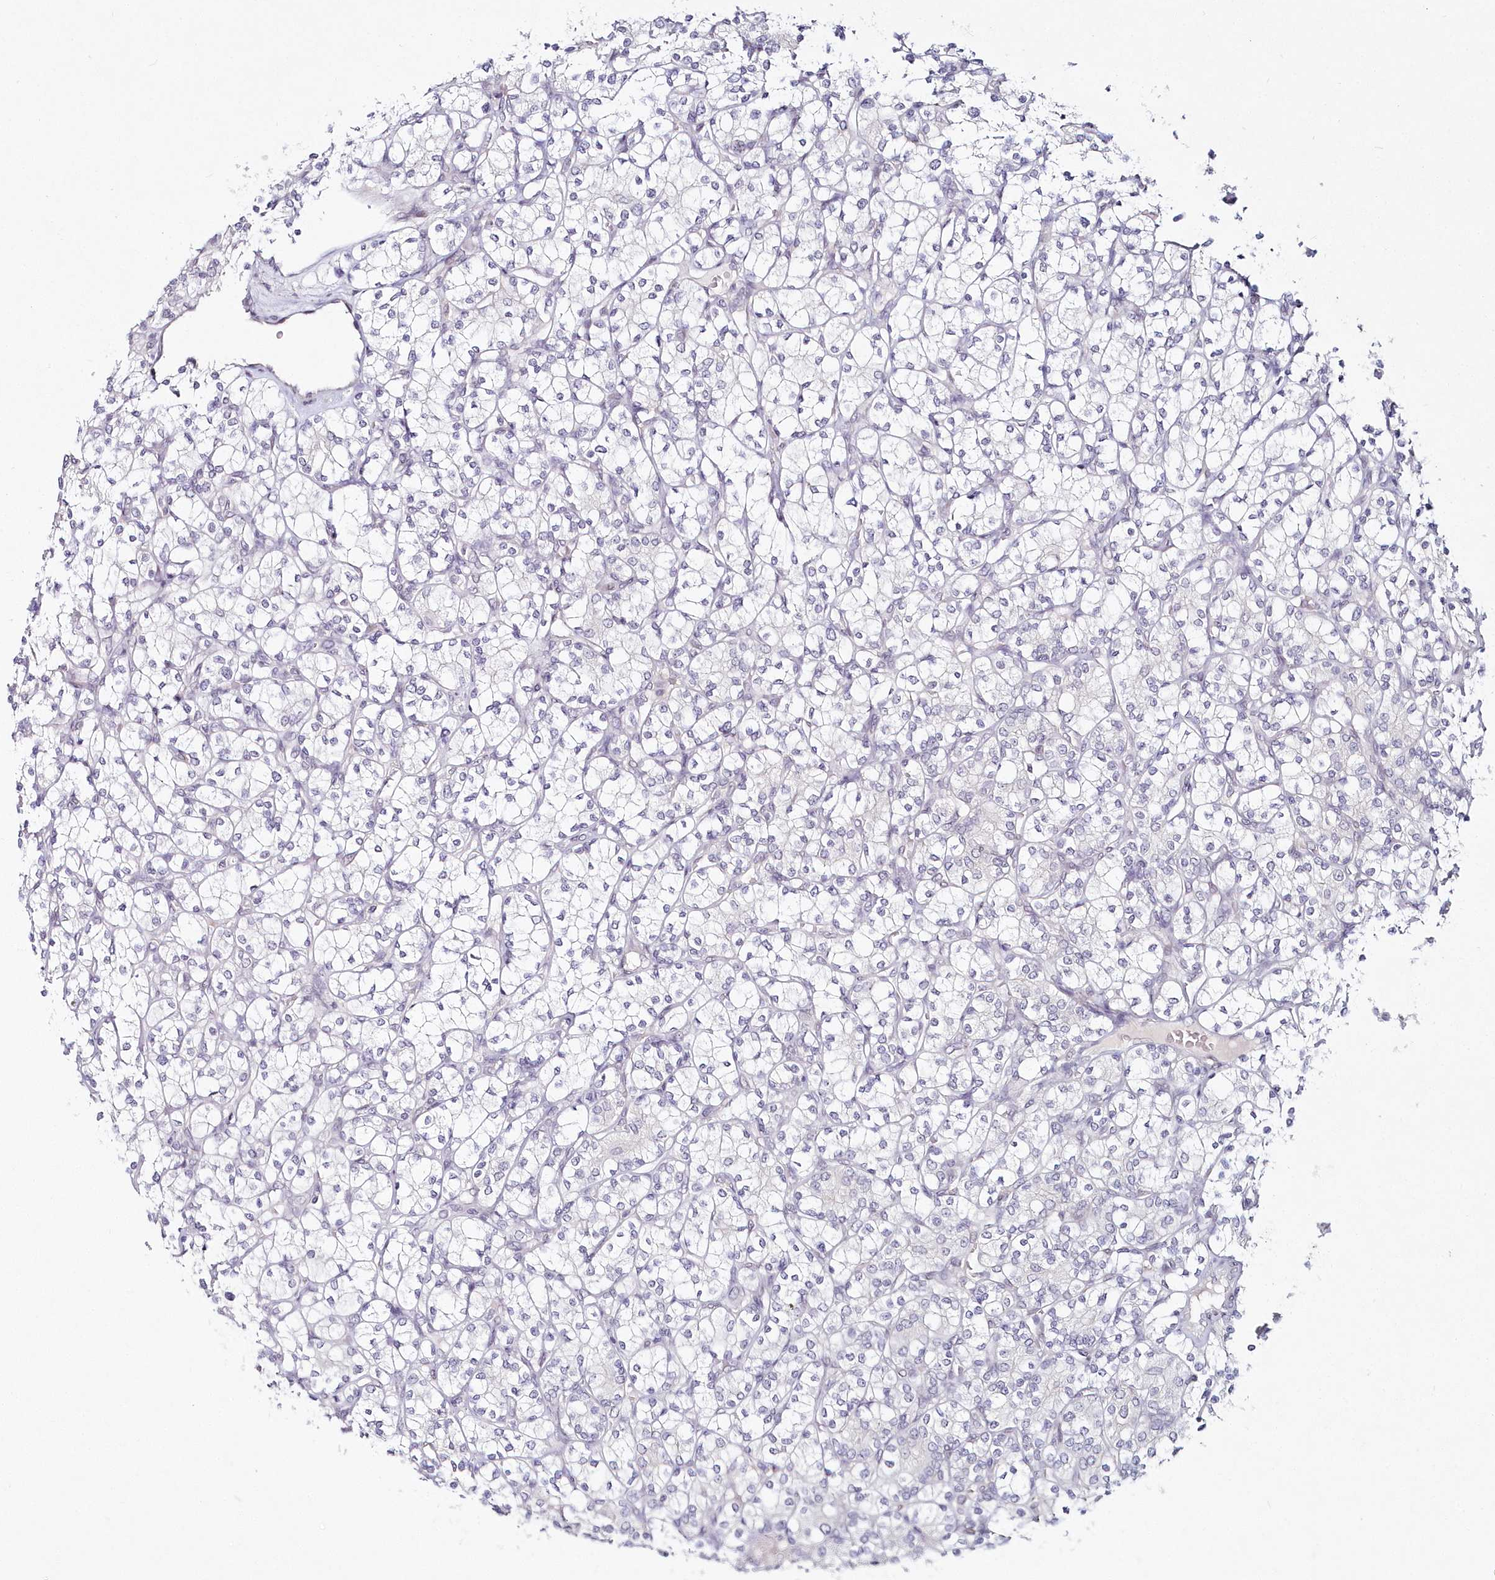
{"staining": {"intensity": "negative", "quantity": "none", "location": "none"}, "tissue": "renal cancer", "cell_type": "Tumor cells", "image_type": "cancer", "snomed": [{"axis": "morphology", "description": "Adenocarcinoma, NOS"}, {"axis": "topography", "description": "Kidney"}], "caption": "Adenocarcinoma (renal) was stained to show a protein in brown. There is no significant staining in tumor cells.", "gene": "HYCC2", "patient": {"sex": "male", "age": 77}}